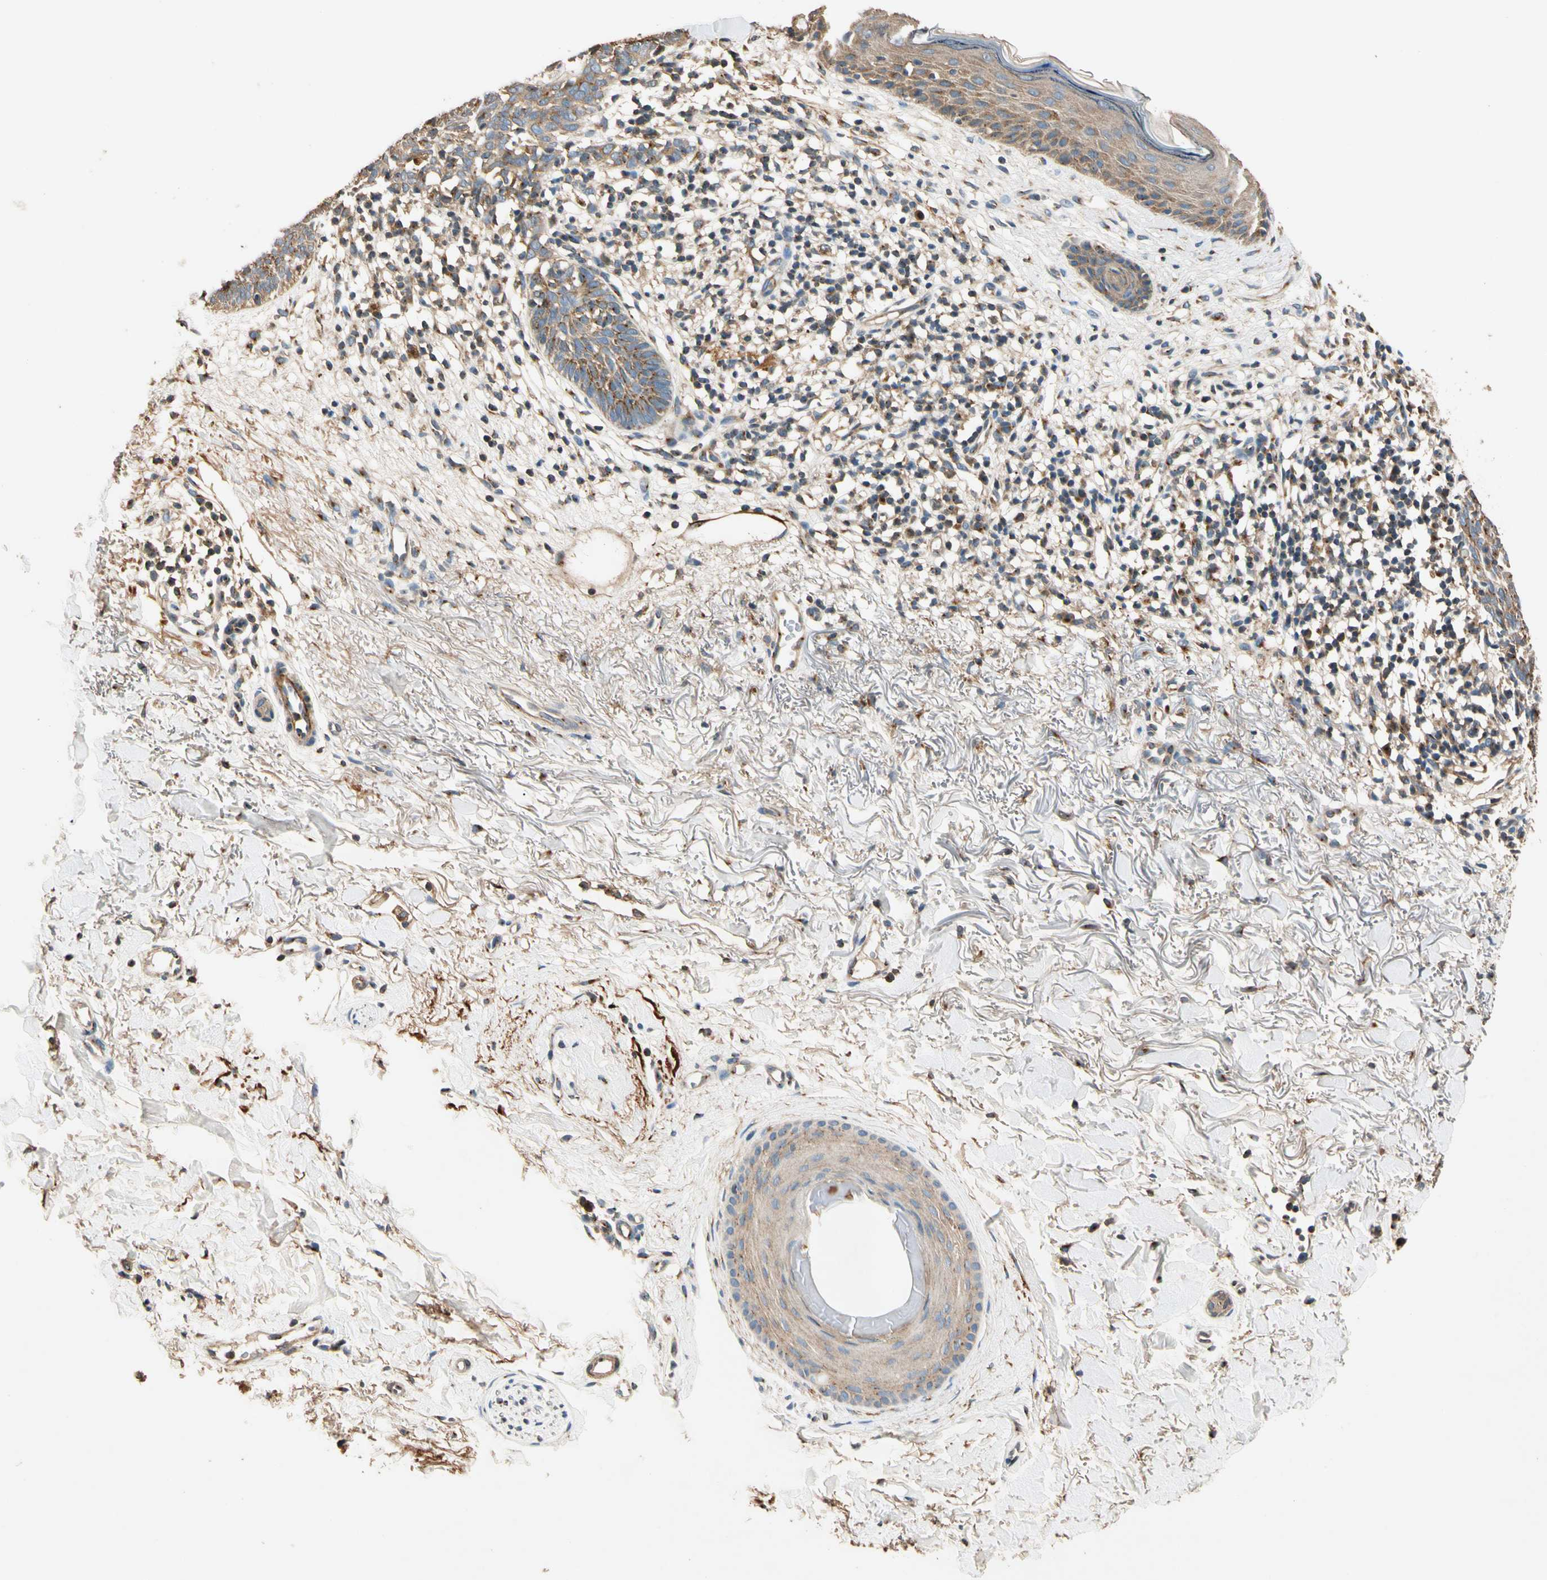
{"staining": {"intensity": "moderate", "quantity": ">75%", "location": "cytoplasmic/membranous"}, "tissue": "skin cancer", "cell_type": "Tumor cells", "image_type": "cancer", "snomed": [{"axis": "morphology", "description": "Basal cell carcinoma"}, {"axis": "topography", "description": "Skin"}], "caption": "Brown immunohistochemical staining in human skin cancer reveals moderate cytoplasmic/membranous expression in about >75% of tumor cells.", "gene": "AKAP9", "patient": {"sex": "female", "age": 70}}